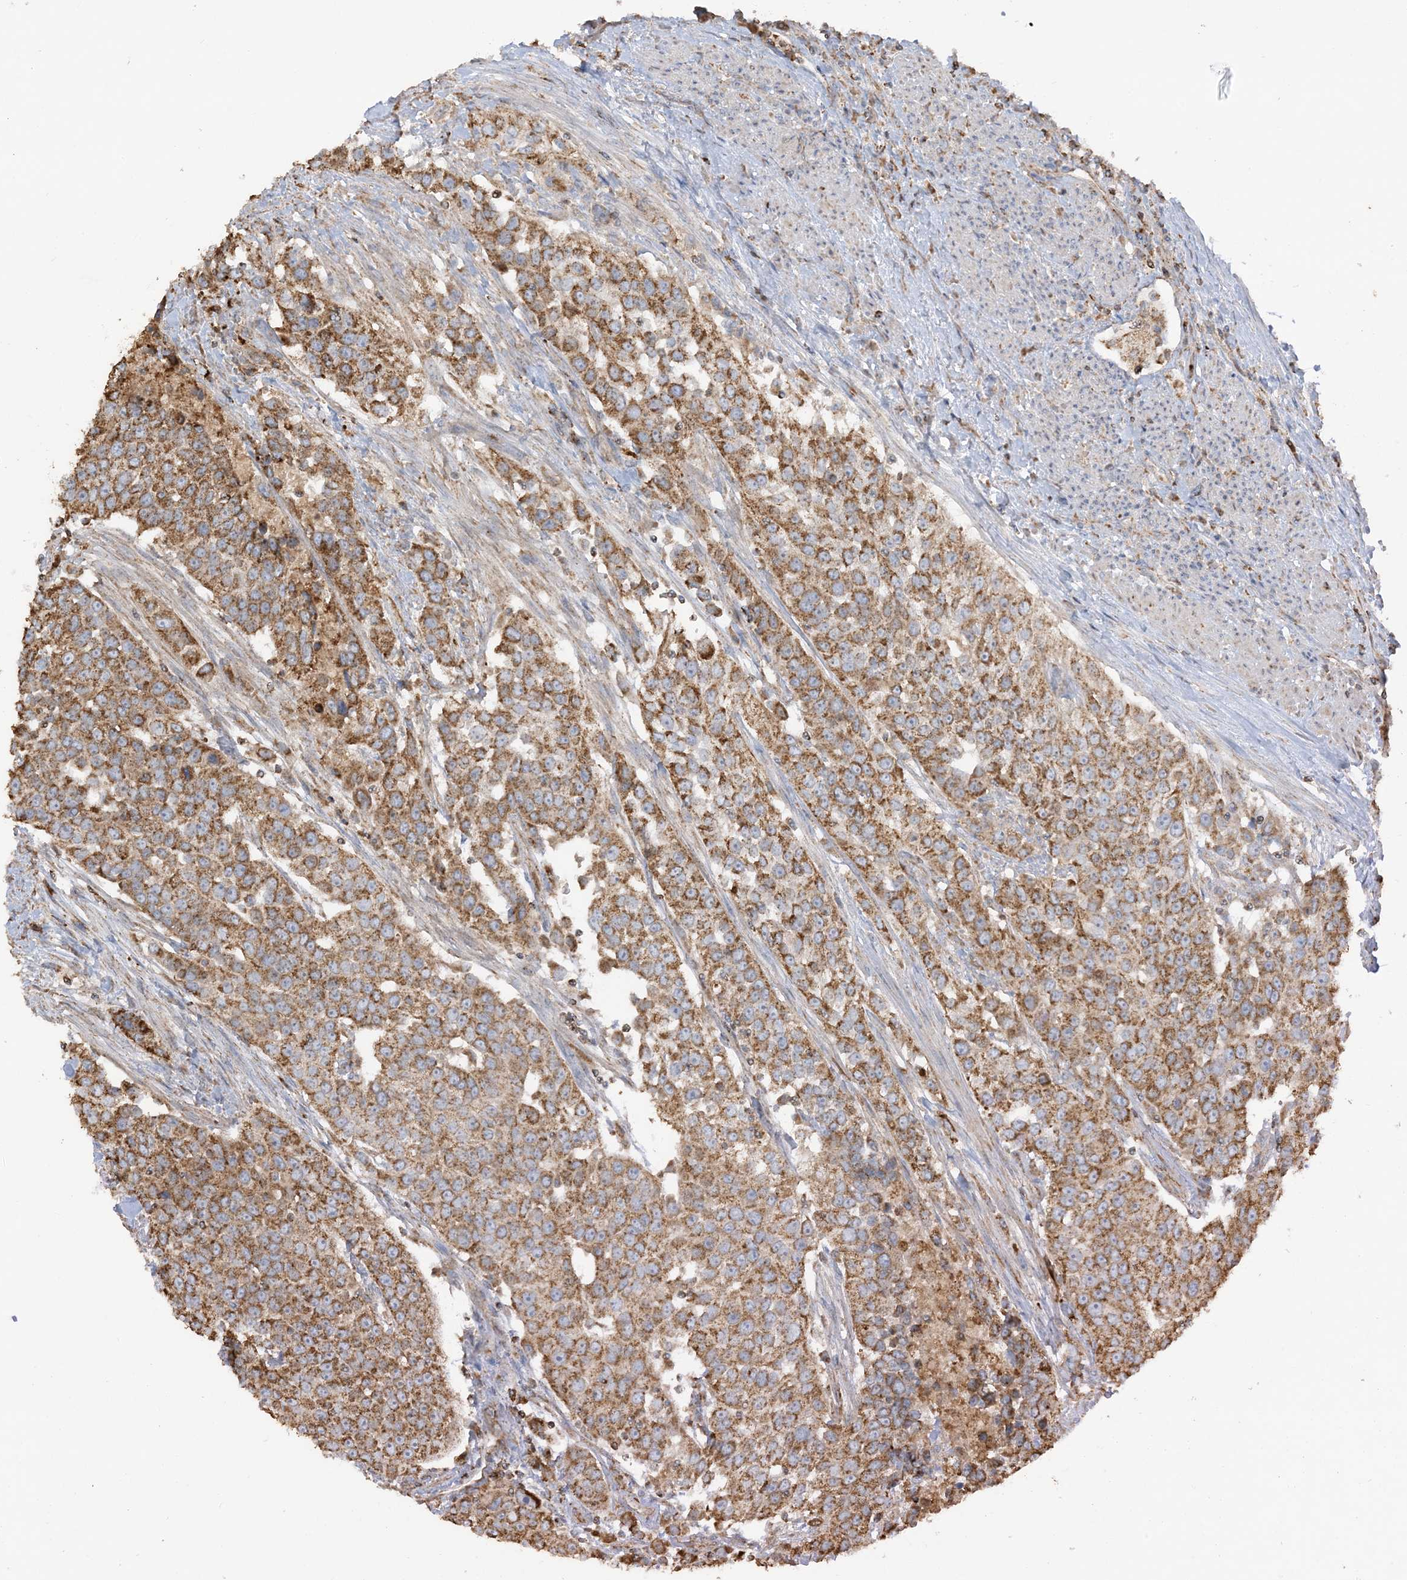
{"staining": {"intensity": "moderate", "quantity": ">75%", "location": "cytoplasmic/membranous"}, "tissue": "urothelial cancer", "cell_type": "Tumor cells", "image_type": "cancer", "snomed": [{"axis": "morphology", "description": "Urothelial carcinoma, High grade"}, {"axis": "topography", "description": "Urinary bladder"}], "caption": "Immunohistochemistry (IHC) photomicrograph of urothelial cancer stained for a protein (brown), which reveals medium levels of moderate cytoplasmic/membranous expression in about >75% of tumor cells.", "gene": "AGA", "patient": {"sex": "female", "age": 80}}